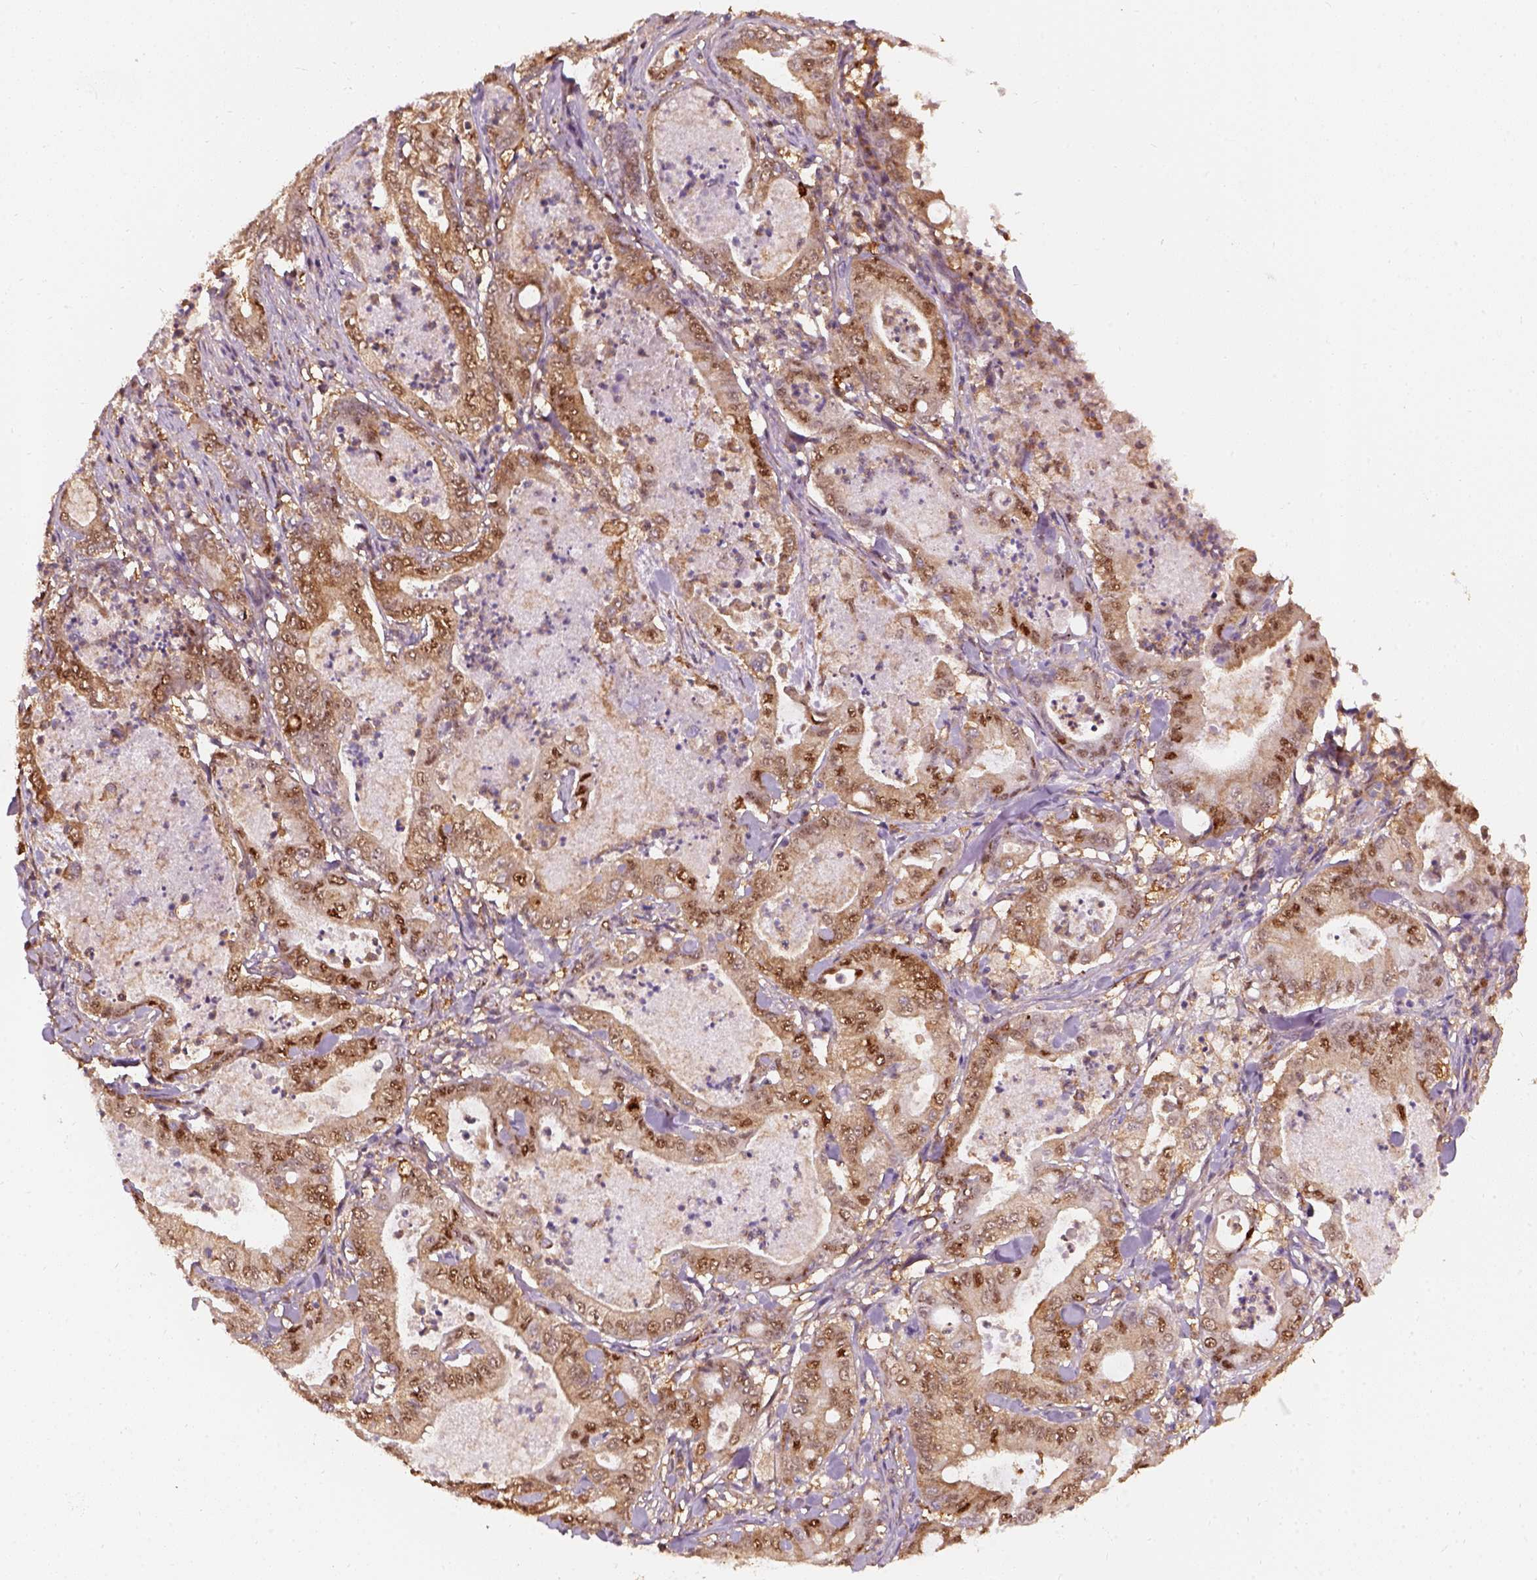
{"staining": {"intensity": "moderate", "quantity": ">75%", "location": "nuclear"}, "tissue": "pancreatic cancer", "cell_type": "Tumor cells", "image_type": "cancer", "snomed": [{"axis": "morphology", "description": "Adenocarcinoma, NOS"}, {"axis": "topography", "description": "Pancreas"}], "caption": "Adenocarcinoma (pancreatic) stained with a protein marker reveals moderate staining in tumor cells.", "gene": "SQSTM1", "patient": {"sex": "male", "age": 71}}